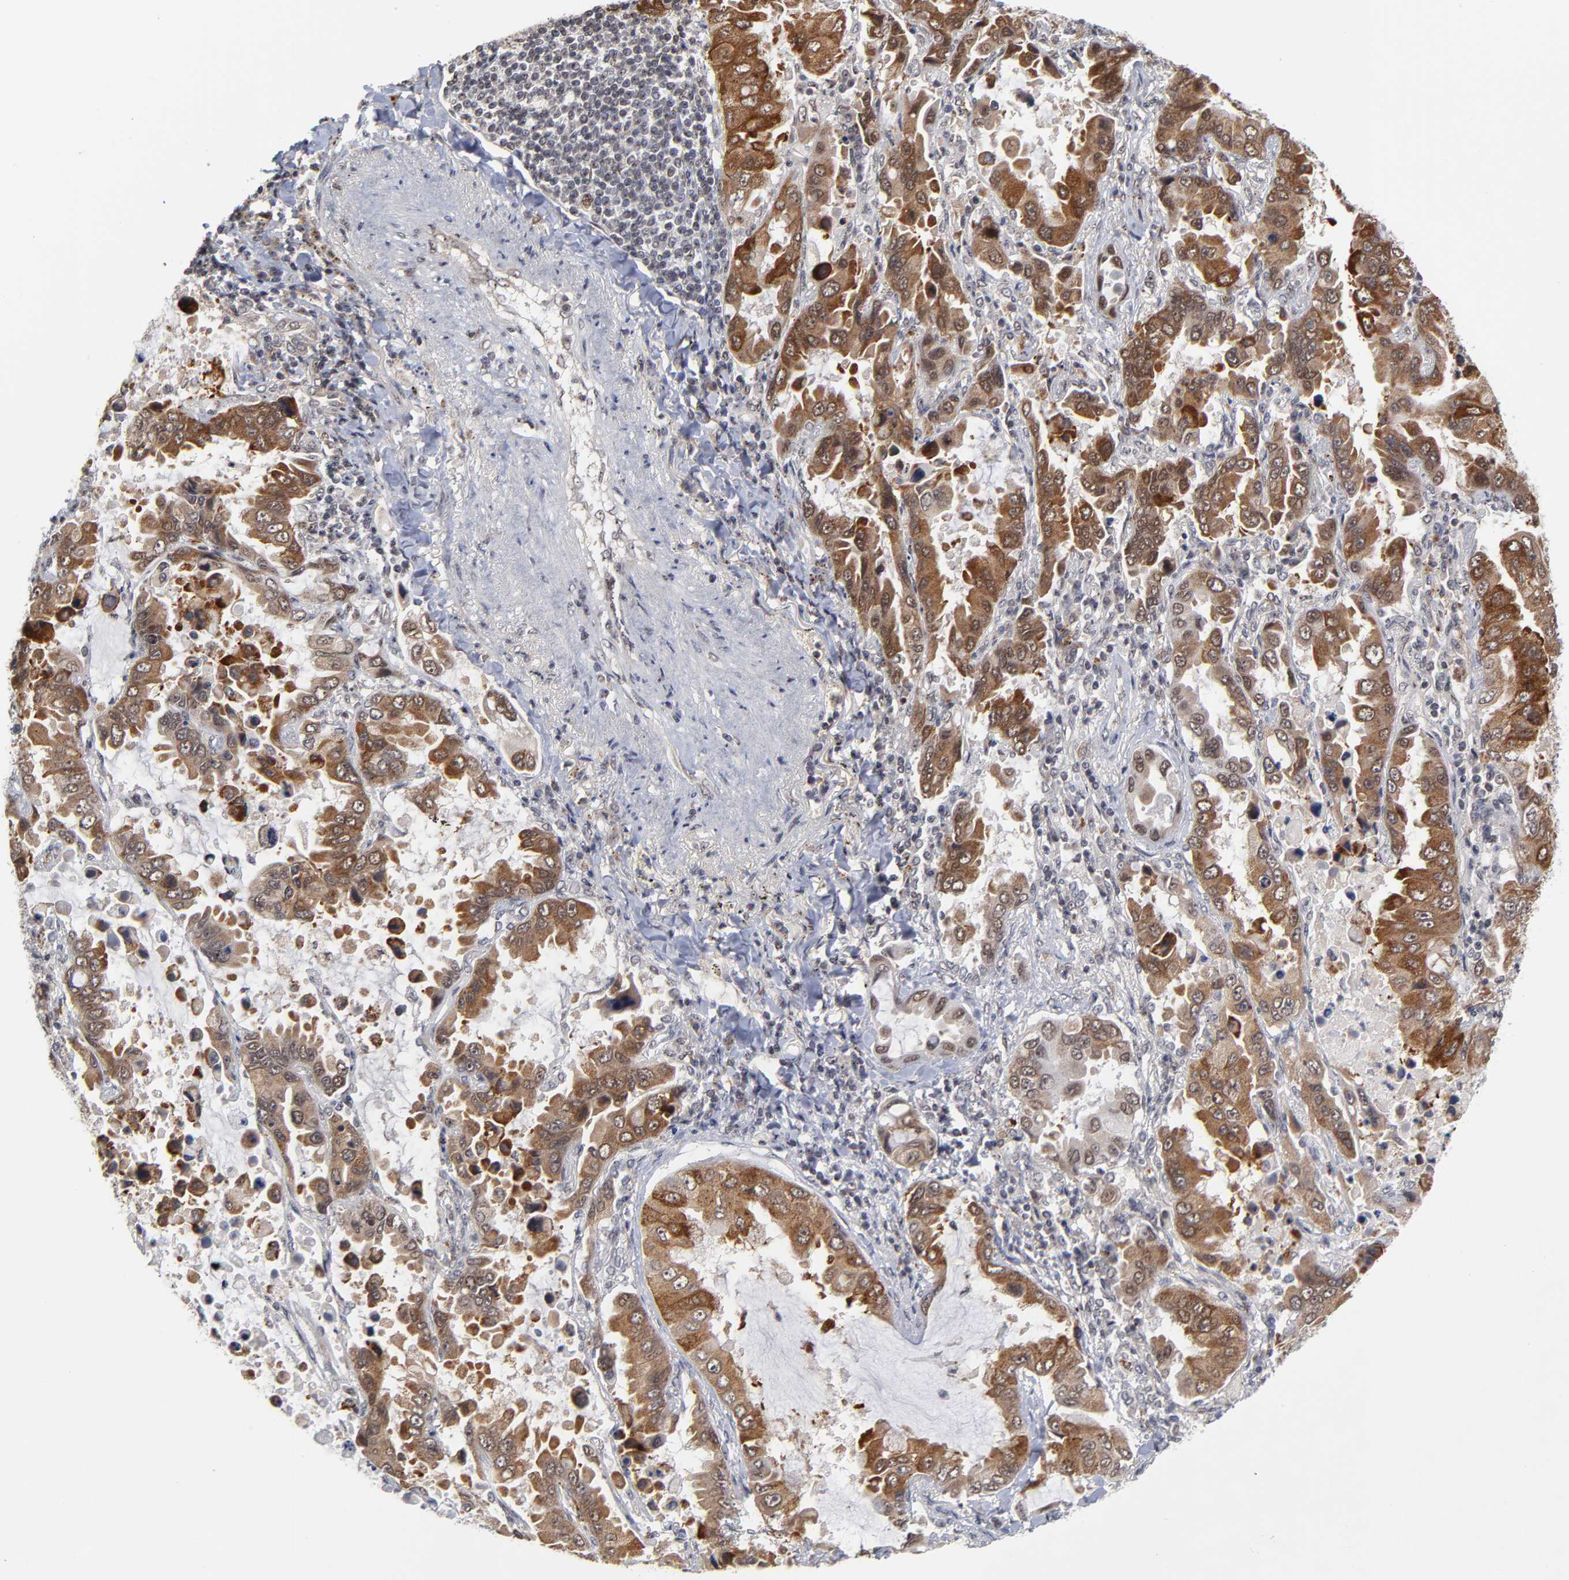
{"staining": {"intensity": "moderate", "quantity": ">75%", "location": "cytoplasmic/membranous,nuclear"}, "tissue": "lung cancer", "cell_type": "Tumor cells", "image_type": "cancer", "snomed": [{"axis": "morphology", "description": "Adenocarcinoma, NOS"}, {"axis": "topography", "description": "Lung"}], "caption": "High-magnification brightfield microscopy of lung adenocarcinoma stained with DAB (3,3'-diaminobenzidine) (brown) and counterstained with hematoxylin (blue). tumor cells exhibit moderate cytoplasmic/membranous and nuclear positivity is appreciated in about>75% of cells. Using DAB (brown) and hematoxylin (blue) stains, captured at high magnification using brightfield microscopy.", "gene": "ZNF419", "patient": {"sex": "male", "age": 64}}